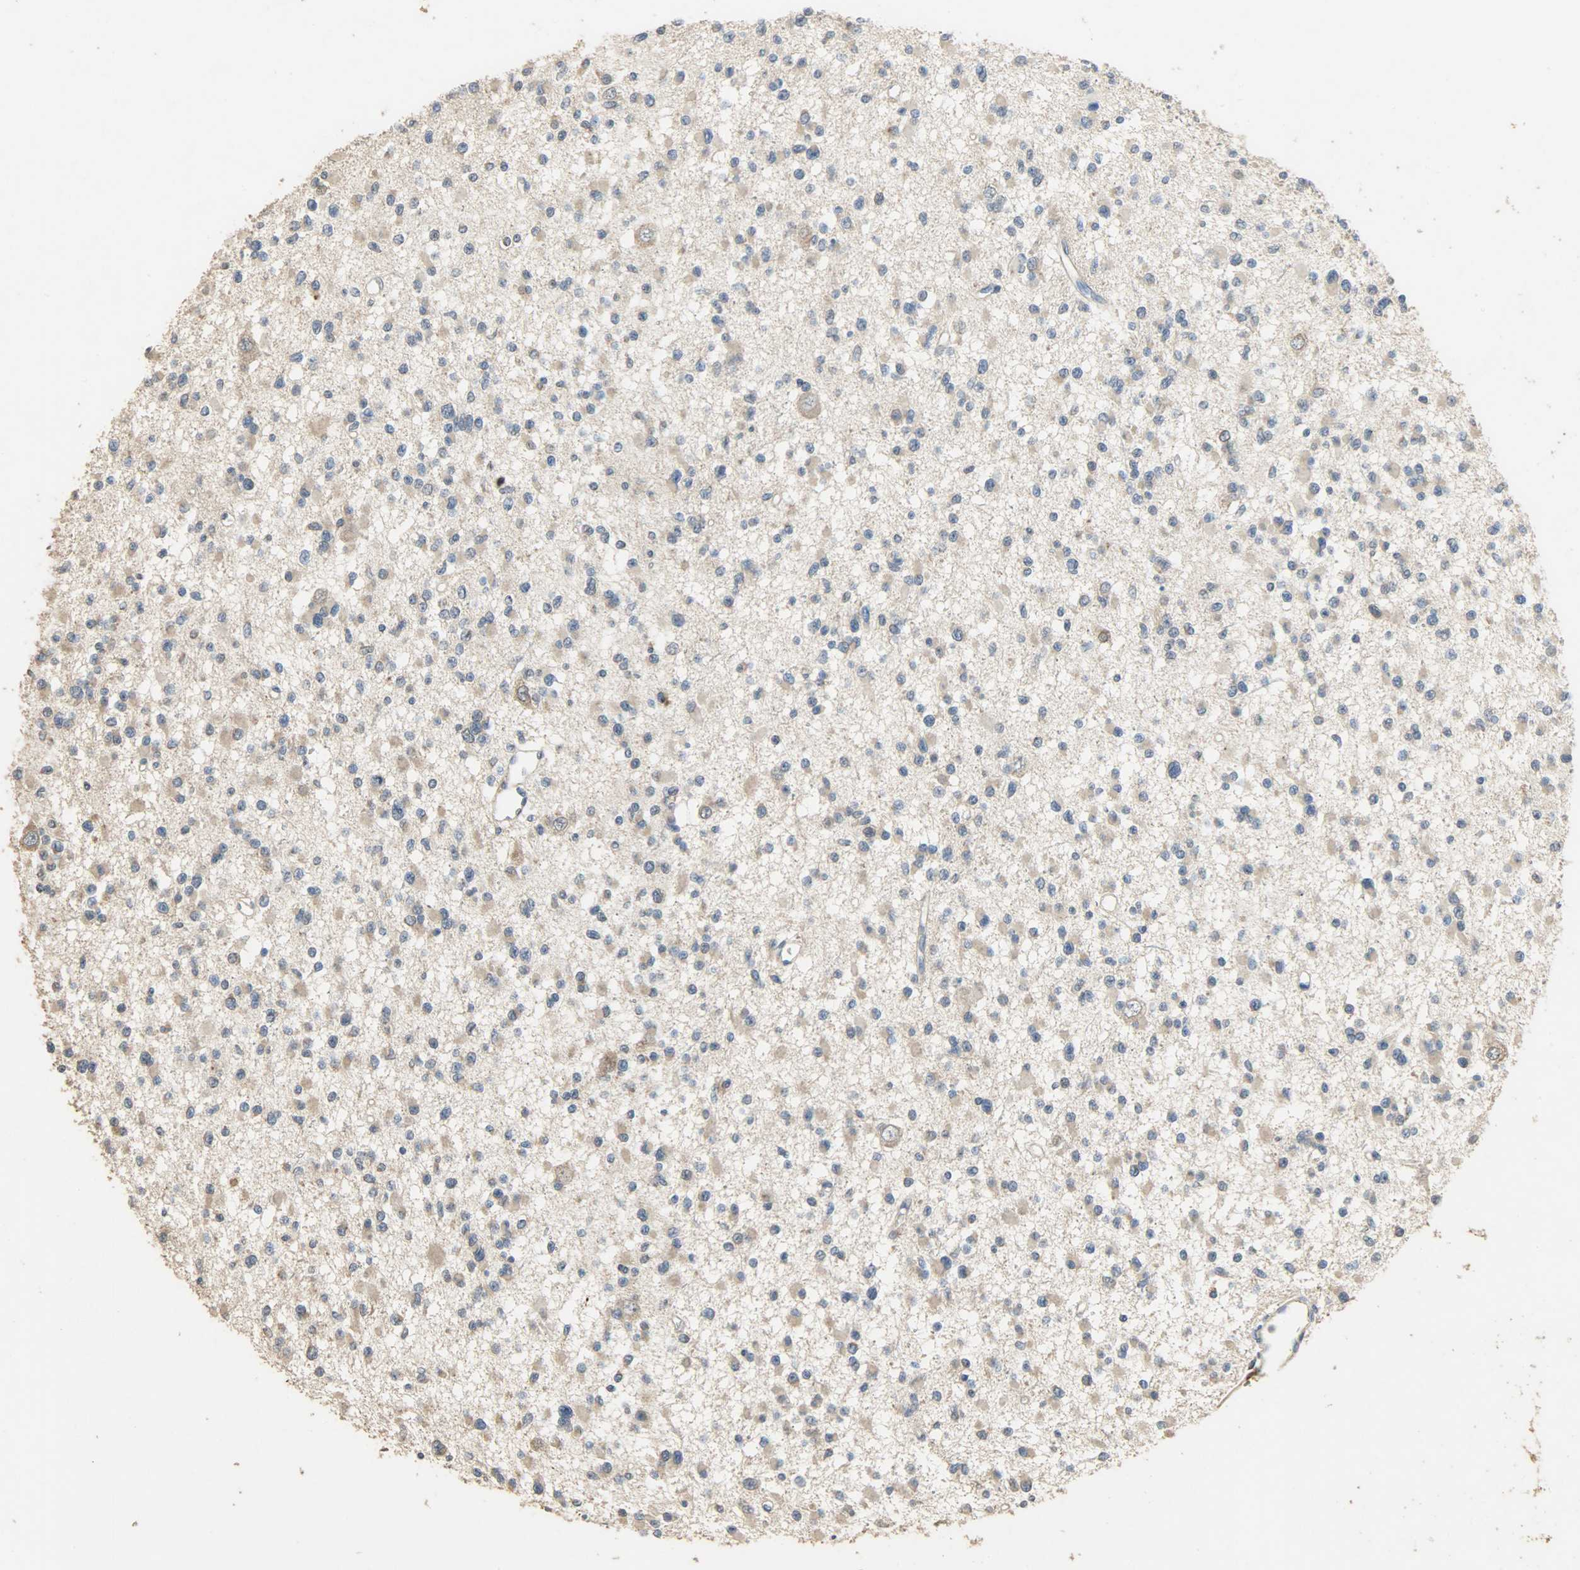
{"staining": {"intensity": "moderate", "quantity": ">75%", "location": "cytoplasmic/membranous"}, "tissue": "glioma", "cell_type": "Tumor cells", "image_type": "cancer", "snomed": [{"axis": "morphology", "description": "Glioma, malignant, Low grade"}, {"axis": "topography", "description": "Brain"}], "caption": "Protein staining demonstrates moderate cytoplasmic/membranous staining in about >75% of tumor cells in malignant glioma (low-grade).", "gene": "CDKN2C", "patient": {"sex": "female", "age": 22}}